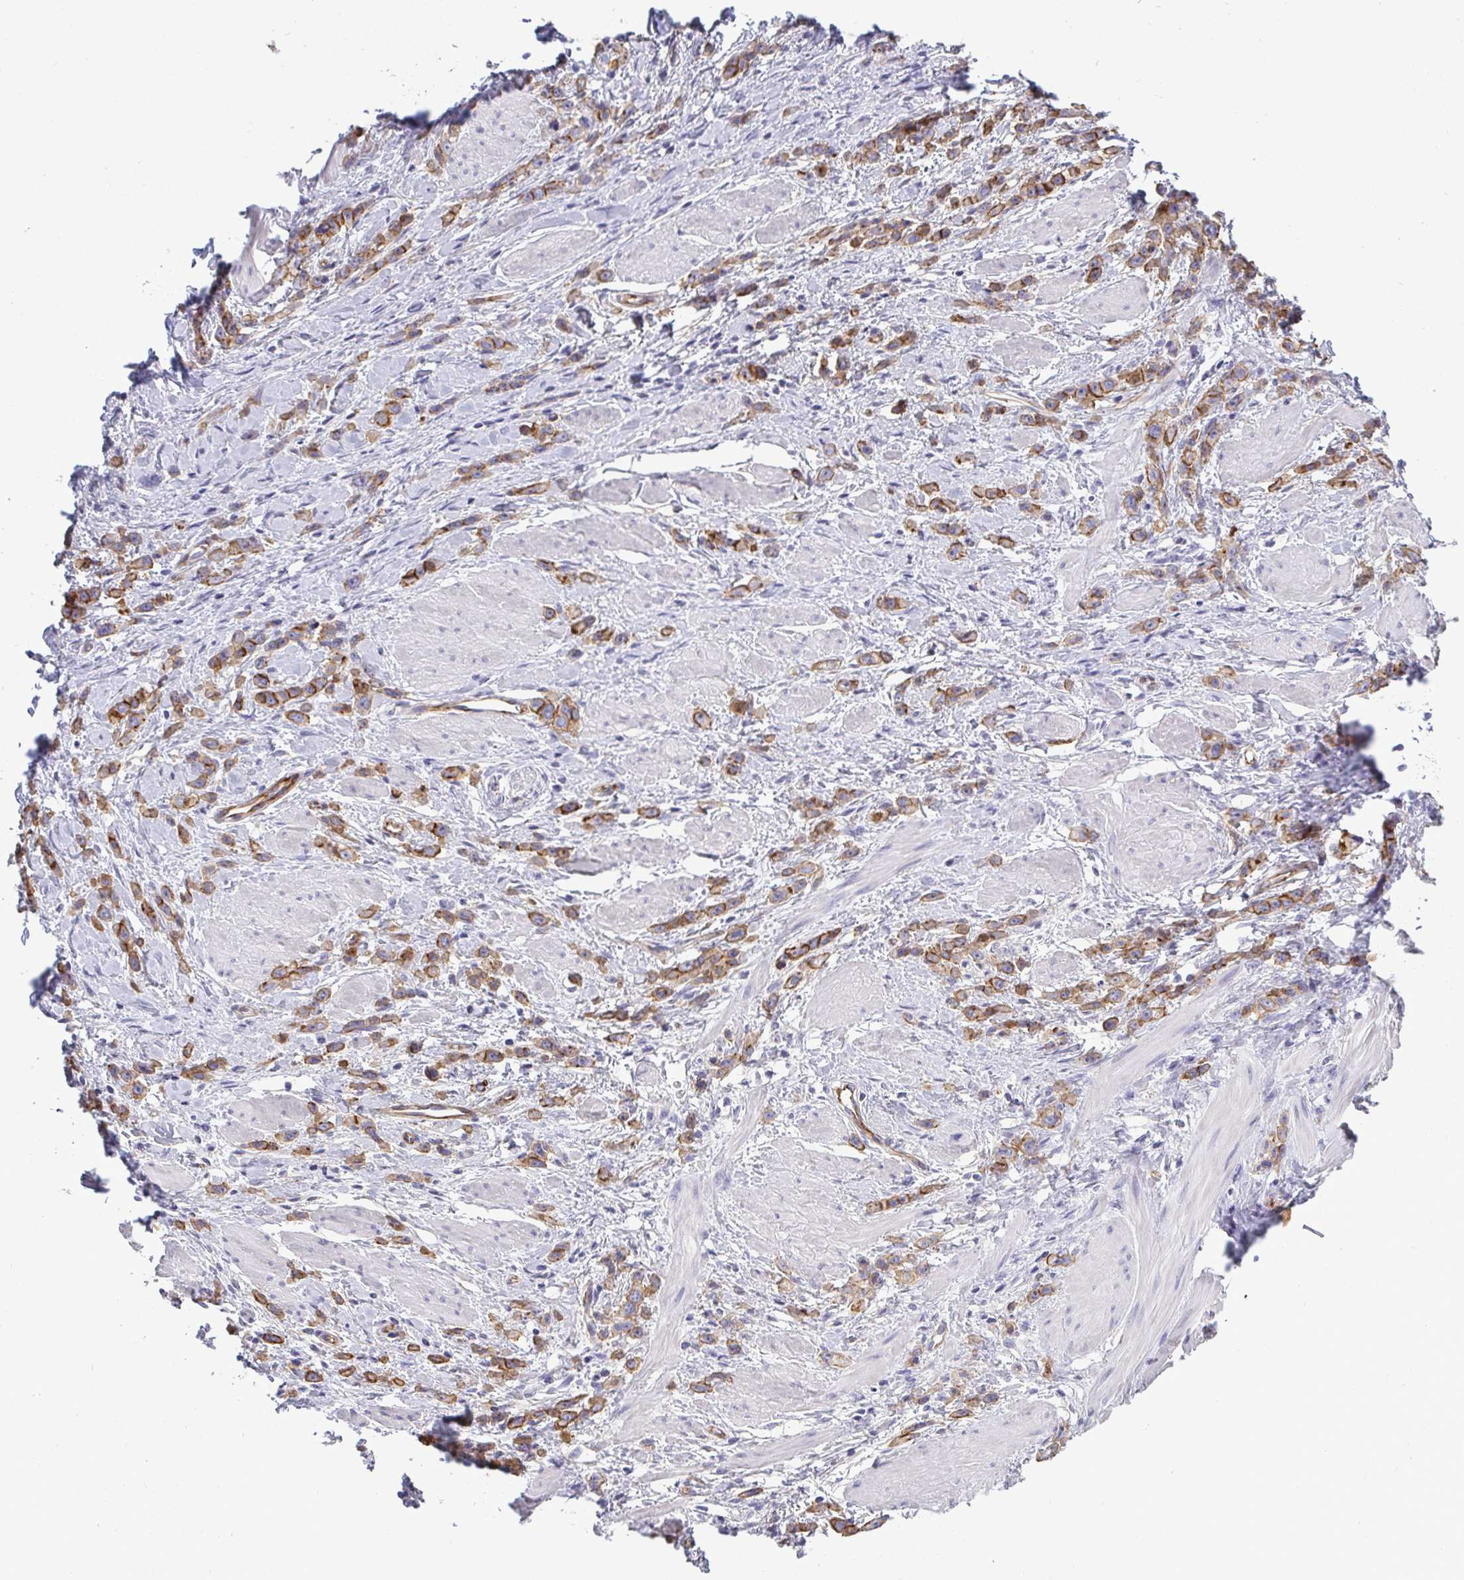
{"staining": {"intensity": "moderate", "quantity": ">75%", "location": "cytoplasmic/membranous"}, "tissue": "stomach cancer", "cell_type": "Tumor cells", "image_type": "cancer", "snomed": [{"axis": "morphology", "description": "Adenocarcinoma, NOS"}, {"axis": "topography", "description": "Stomach"}], "caption": "Human stomach cancer (adenocarcinoma) stained with a protein marker demonstrates moderate staining in tumor cells.", "gene": "LIMA1", "patient": {"sex": "male", "age": 47}}